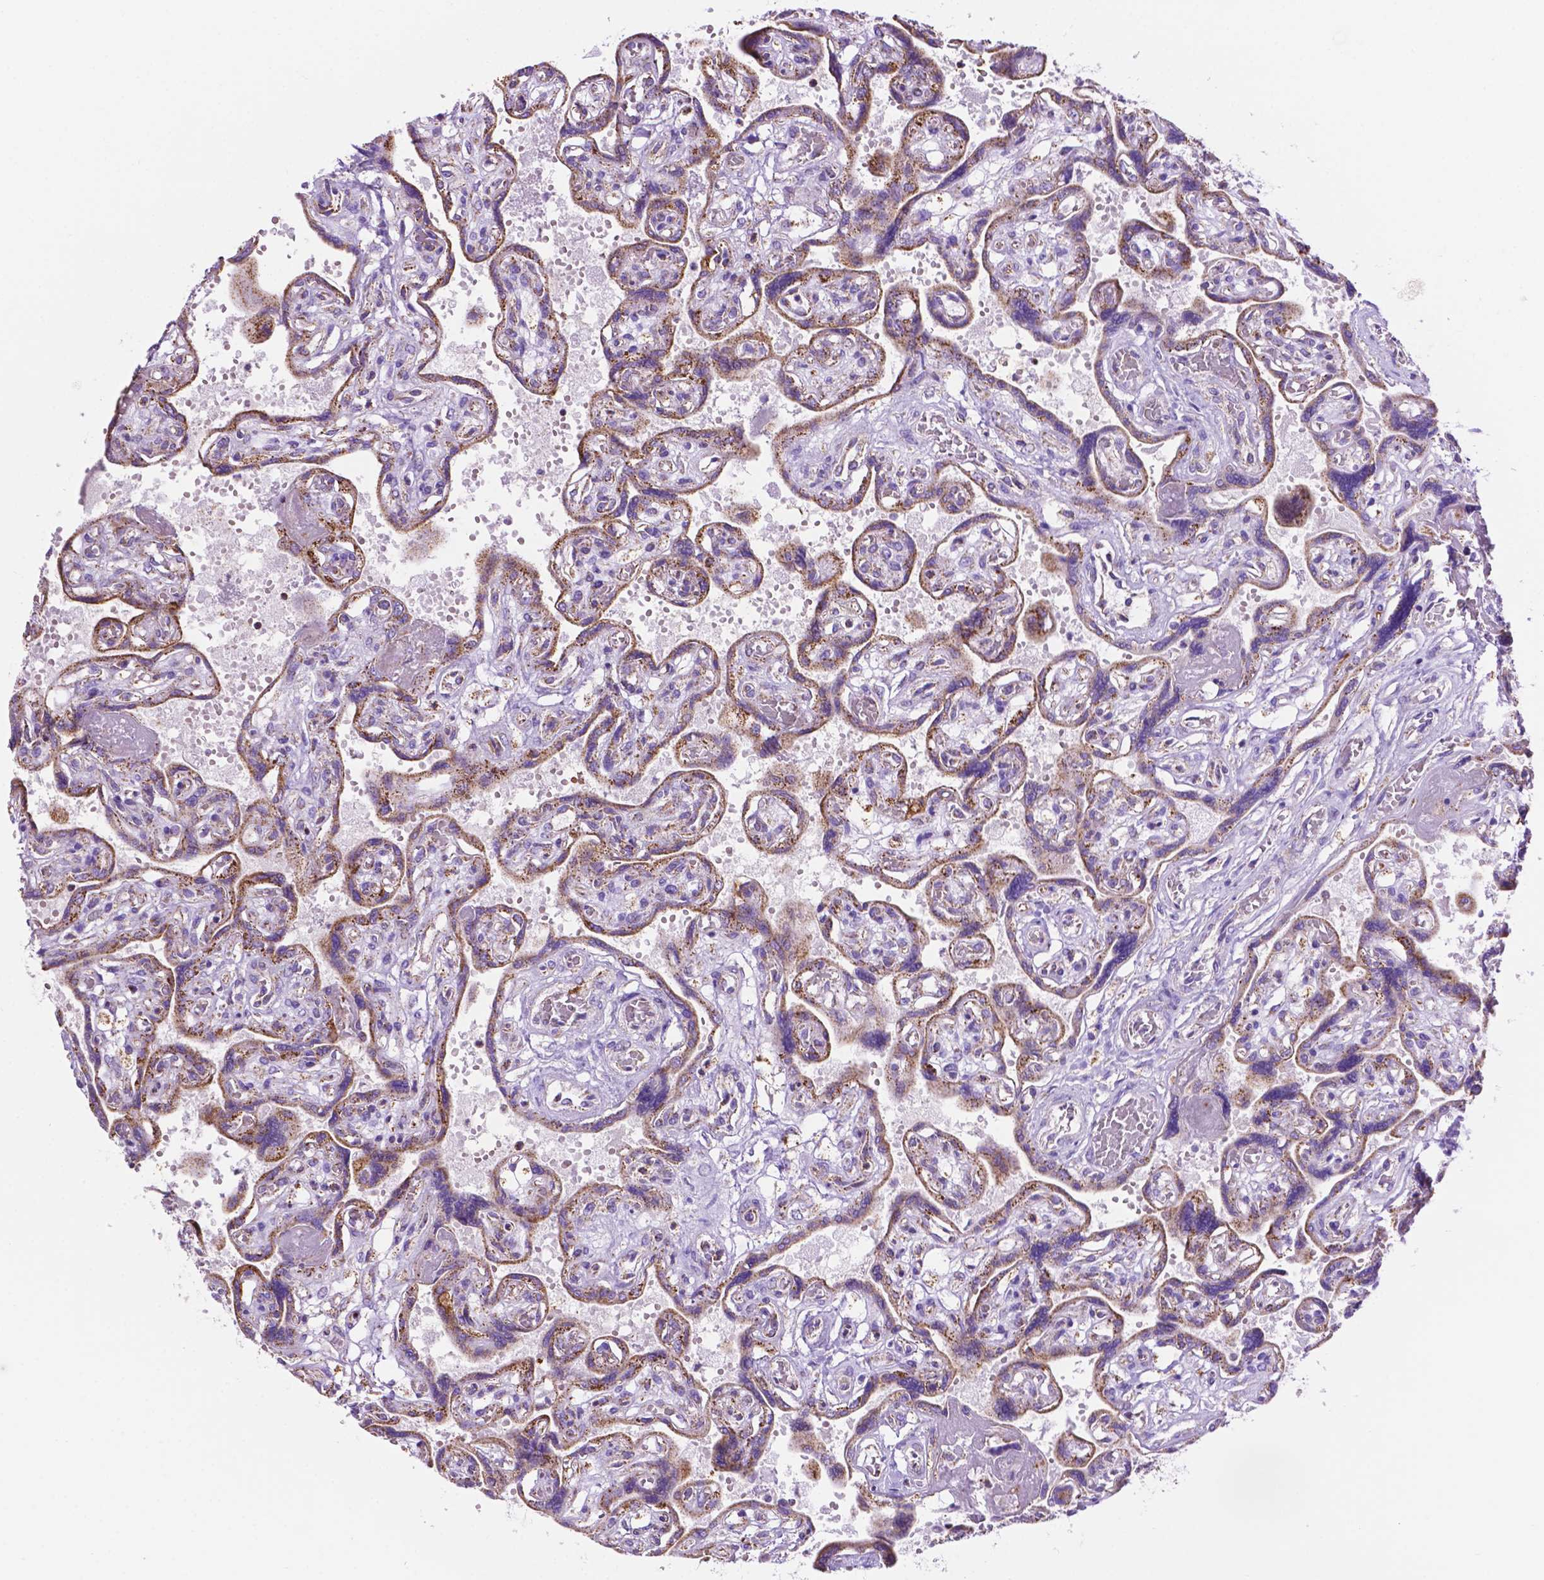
{"staining": {"intensity": "negative", "quantity": "none", "location": "none"}, "tissue": "placenta", "cell_type": "Decidual cells", "image_type": "normal", "snomed": [{"axis": "morphology", "description": "Normal tissue, NOS"}, {"axis": "topography", "description": "Placenta"}], "caption": "Decidual cells show no significant staining in normal placenta.", "gene": "GDPD5", "patient": {"sex": "female", "age": 32}}